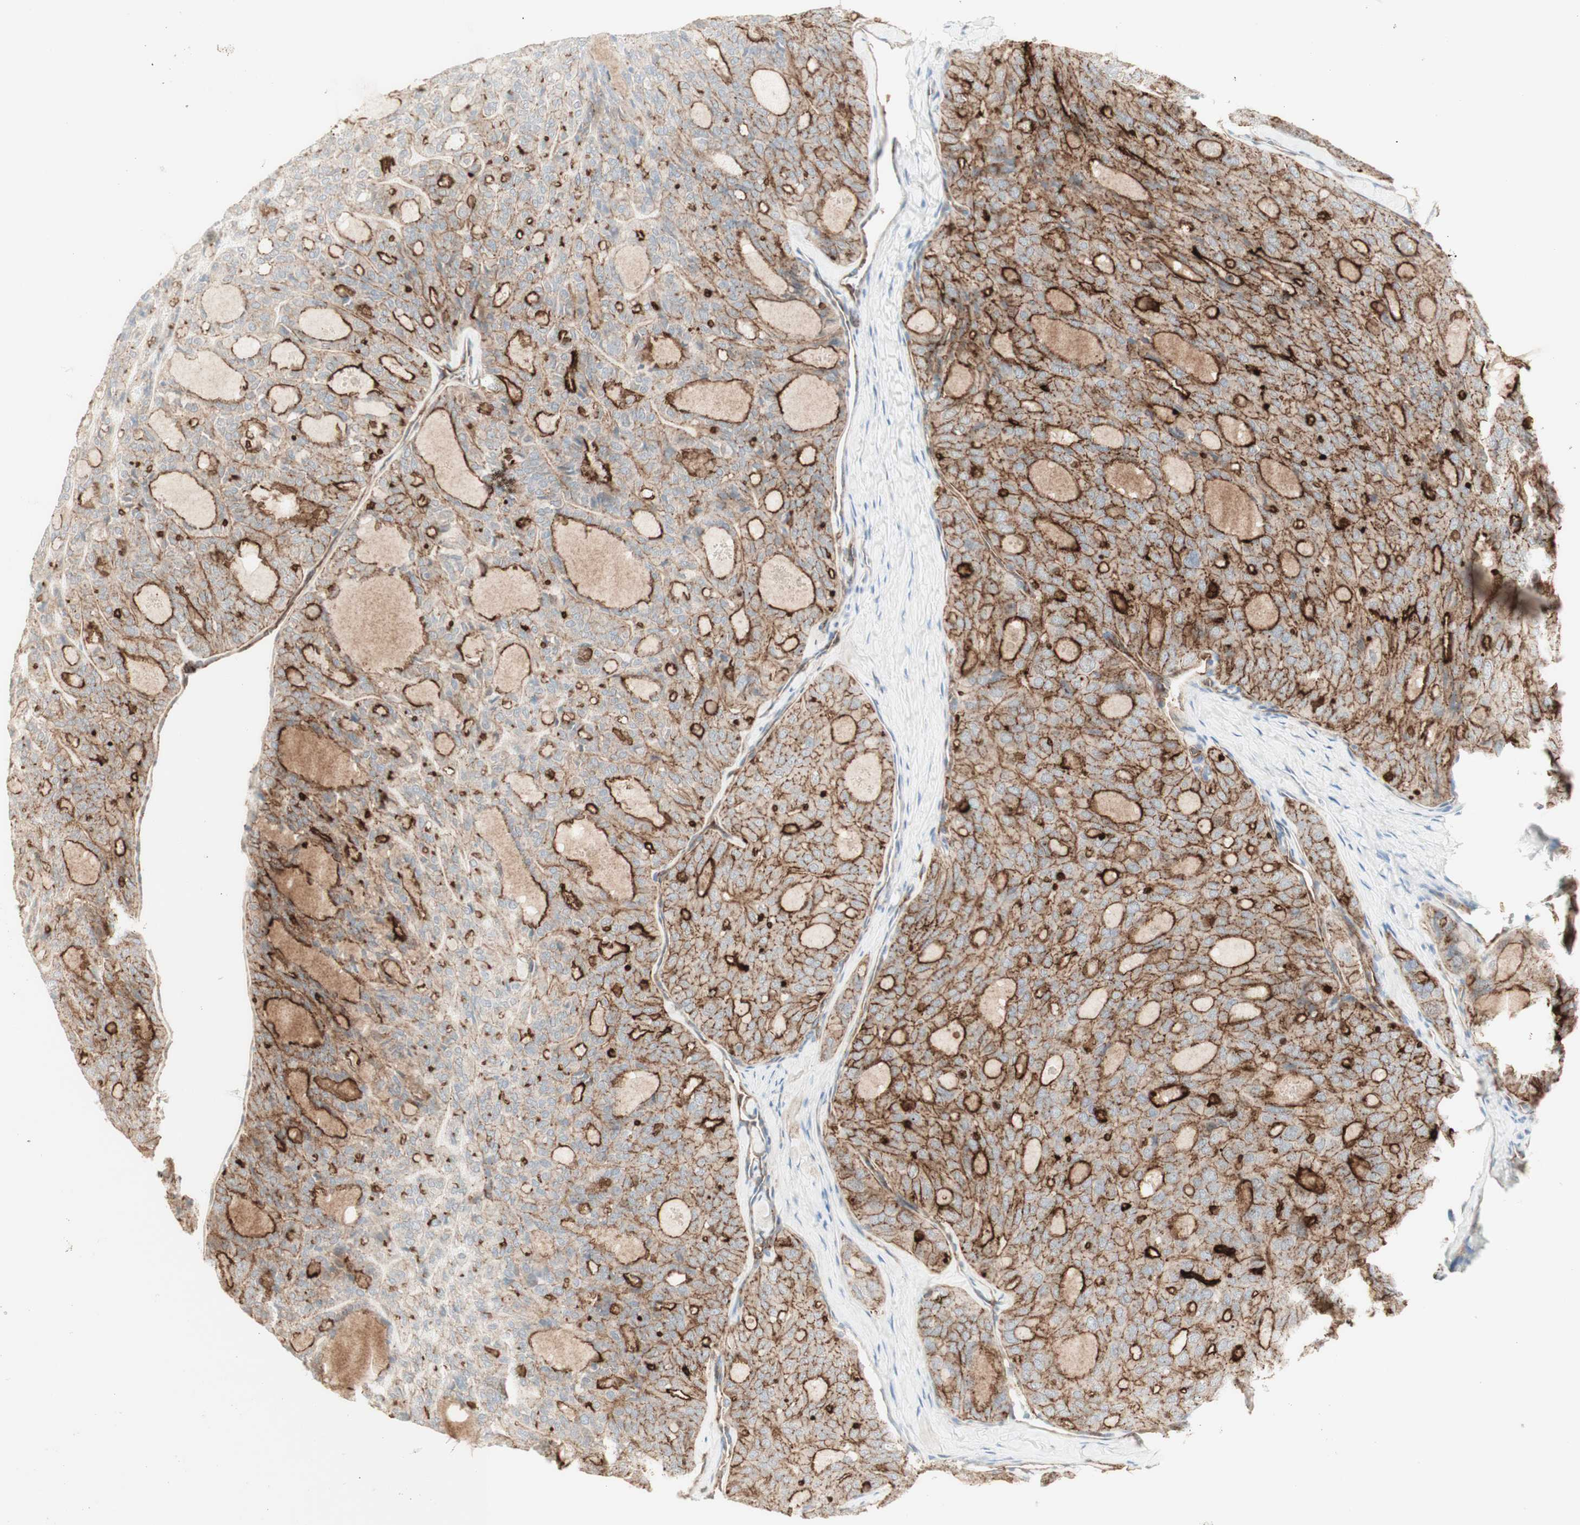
{"staining": {"intensity": "moderate", "quantity": "25%-75%", "location": "cytoplasmic/membranous"}, "tissue": "thyroid cancer", "cell_type": "Tumor cells", "image_type": "cancer", "snomed": [{"axis": "morphology", "description": "Follicular adenoma carcinoma, NOS"}, {"axis": "topography", "description": "Thyroid gland"}], "caption": "Immunohistochemistry staining of follicular adenoma carcinoma (thyroid), which shows medium levels of moderate cytoplasmic/membranous staining in about 25%-75% of tumor cells indicating moderate cytoplasmic/membranous protein positivity. The staining was performed using DAB (3,3'-diaminobenzidine) (brown) for protein detection and nuclei were counterstained in hematoxylin (blue).", "gene": "MYO6", "patient": {"sex": "male", "age": 75}}